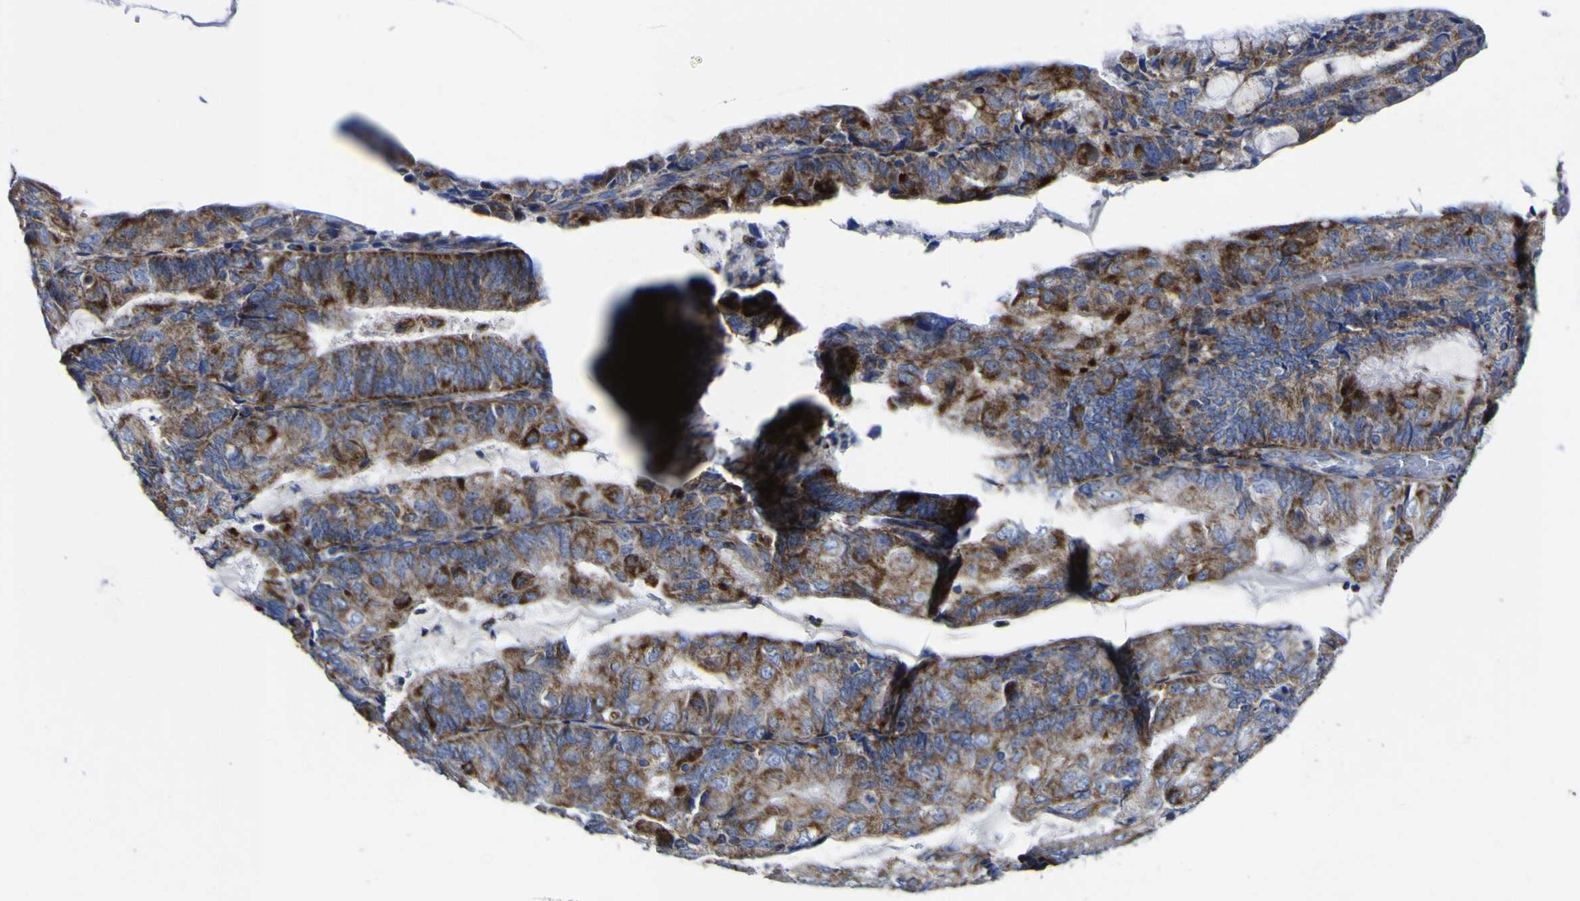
{"staining": {"intensity": "strong", "quantity": "25%-75%", "location": "cytoplasmic/membranous"}, "tissue": "endometrial cancer", "cell_type": "Tumor cells", "image_type": "cancer", "snomed": [{"axis": "morphology", "description": "Adenocarcinoma, NOS"}, {"axis": "topography", "description": "Endometrium"}], "caption": "Adenocarcinoma (endometrial) stained with immunohistochemistry shows strong cytoplasmic/membranous expression in approximately 25%-75% of tumor cells.", "gene": "CCDC90B", "patient": {"sex": "female", "age": 81}}